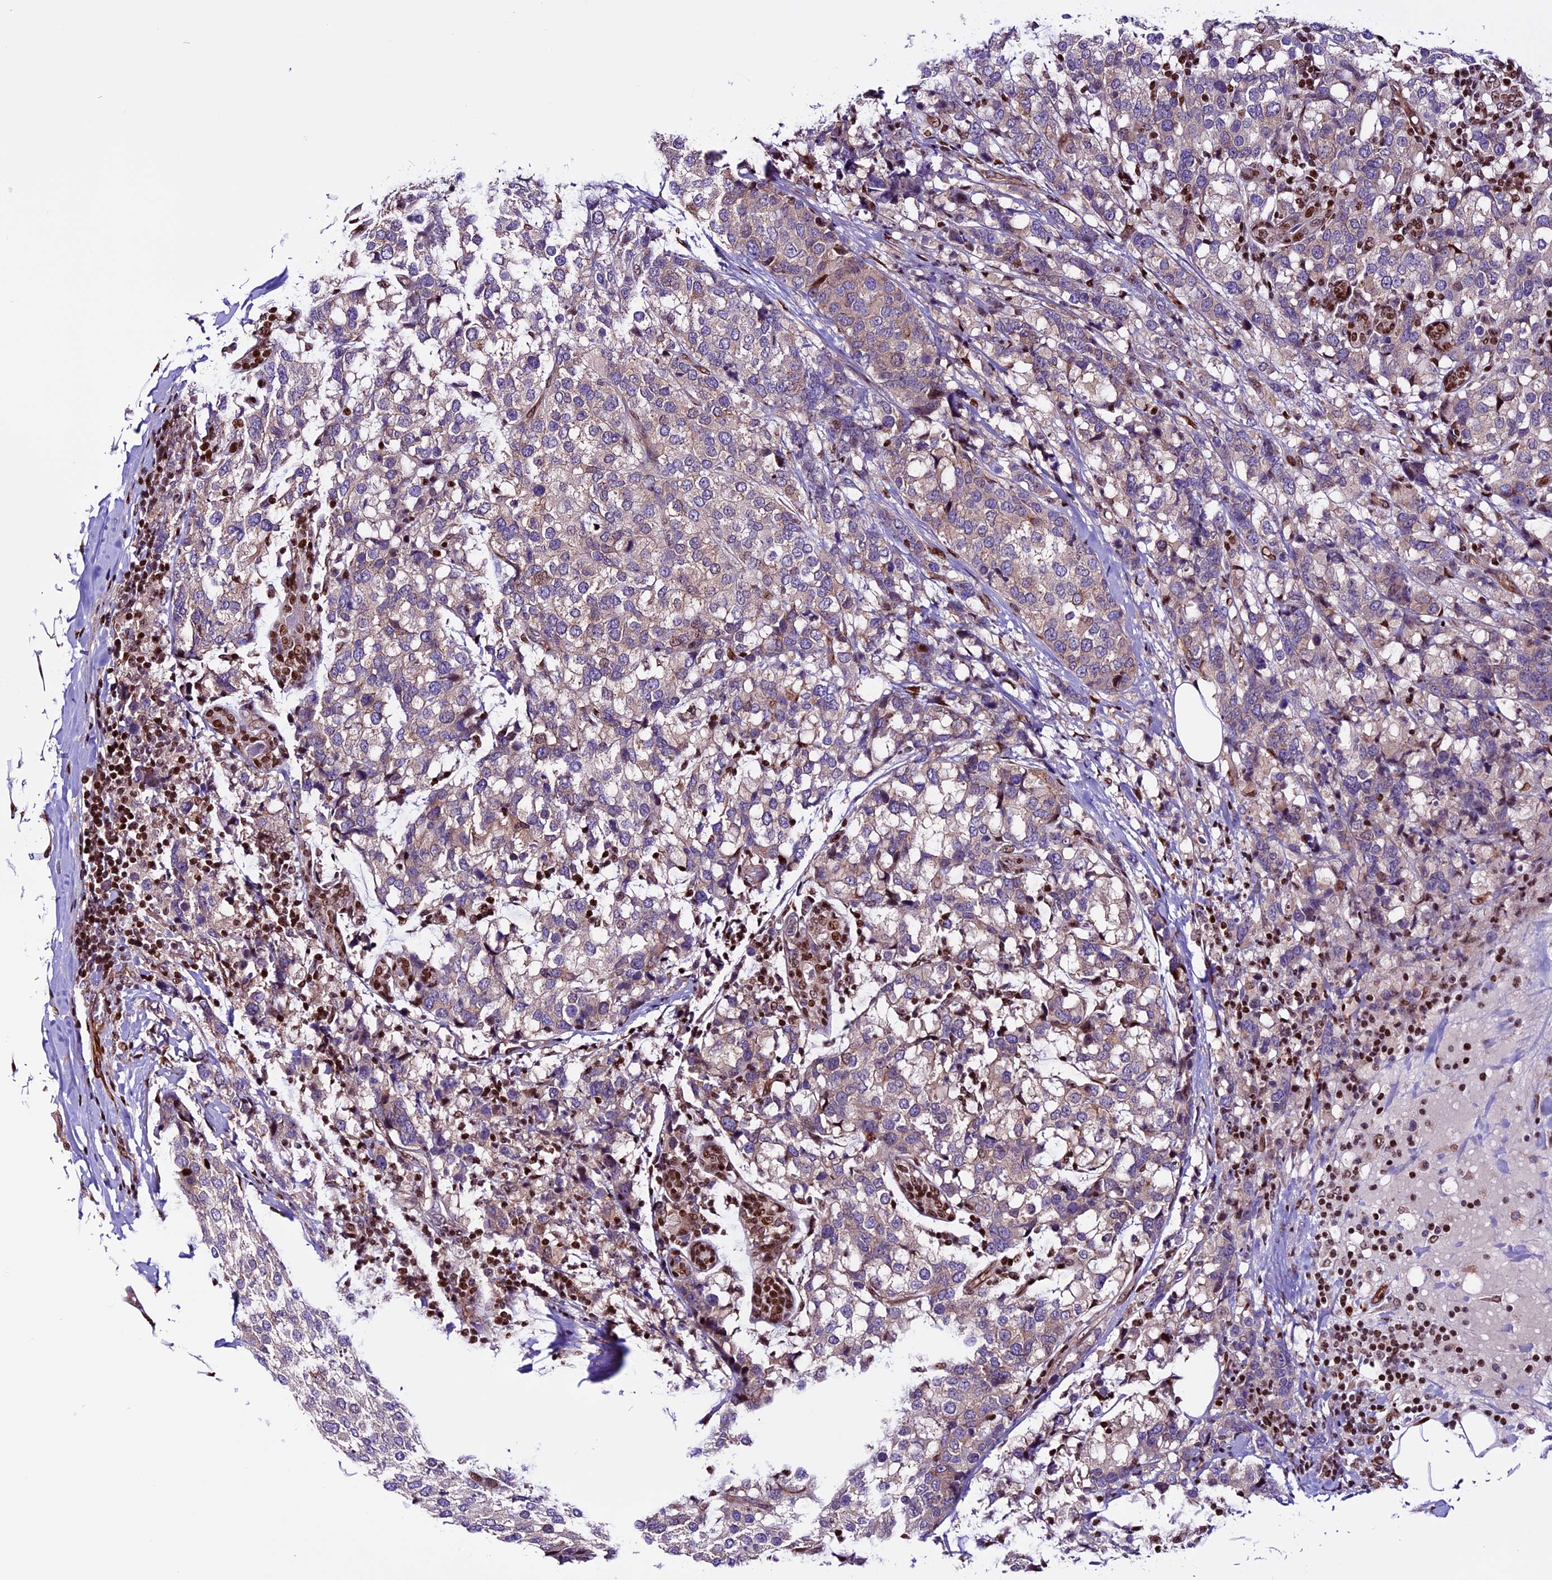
{"staining": {"intensity": "weak", "quantity": "<25%", "location": "cytoplasmic/membranous"}, "tissue": "breast cancer", "cell_type": "Tumor cells", "image_type": "cancer", "snomed": [{"axis": "morphology", "description": "Lobular carcinoma"}, {"axis": "topography", "description": "Breast"}], "caption": "Immunohistochemistry (IHC) micrograph of breast cancer (lobular carcinoma) stained for a protein (brown), which reveals no positivity in tumor cells.", "gene": "RINL", "patient": {"sex": "female", "age": 59}}